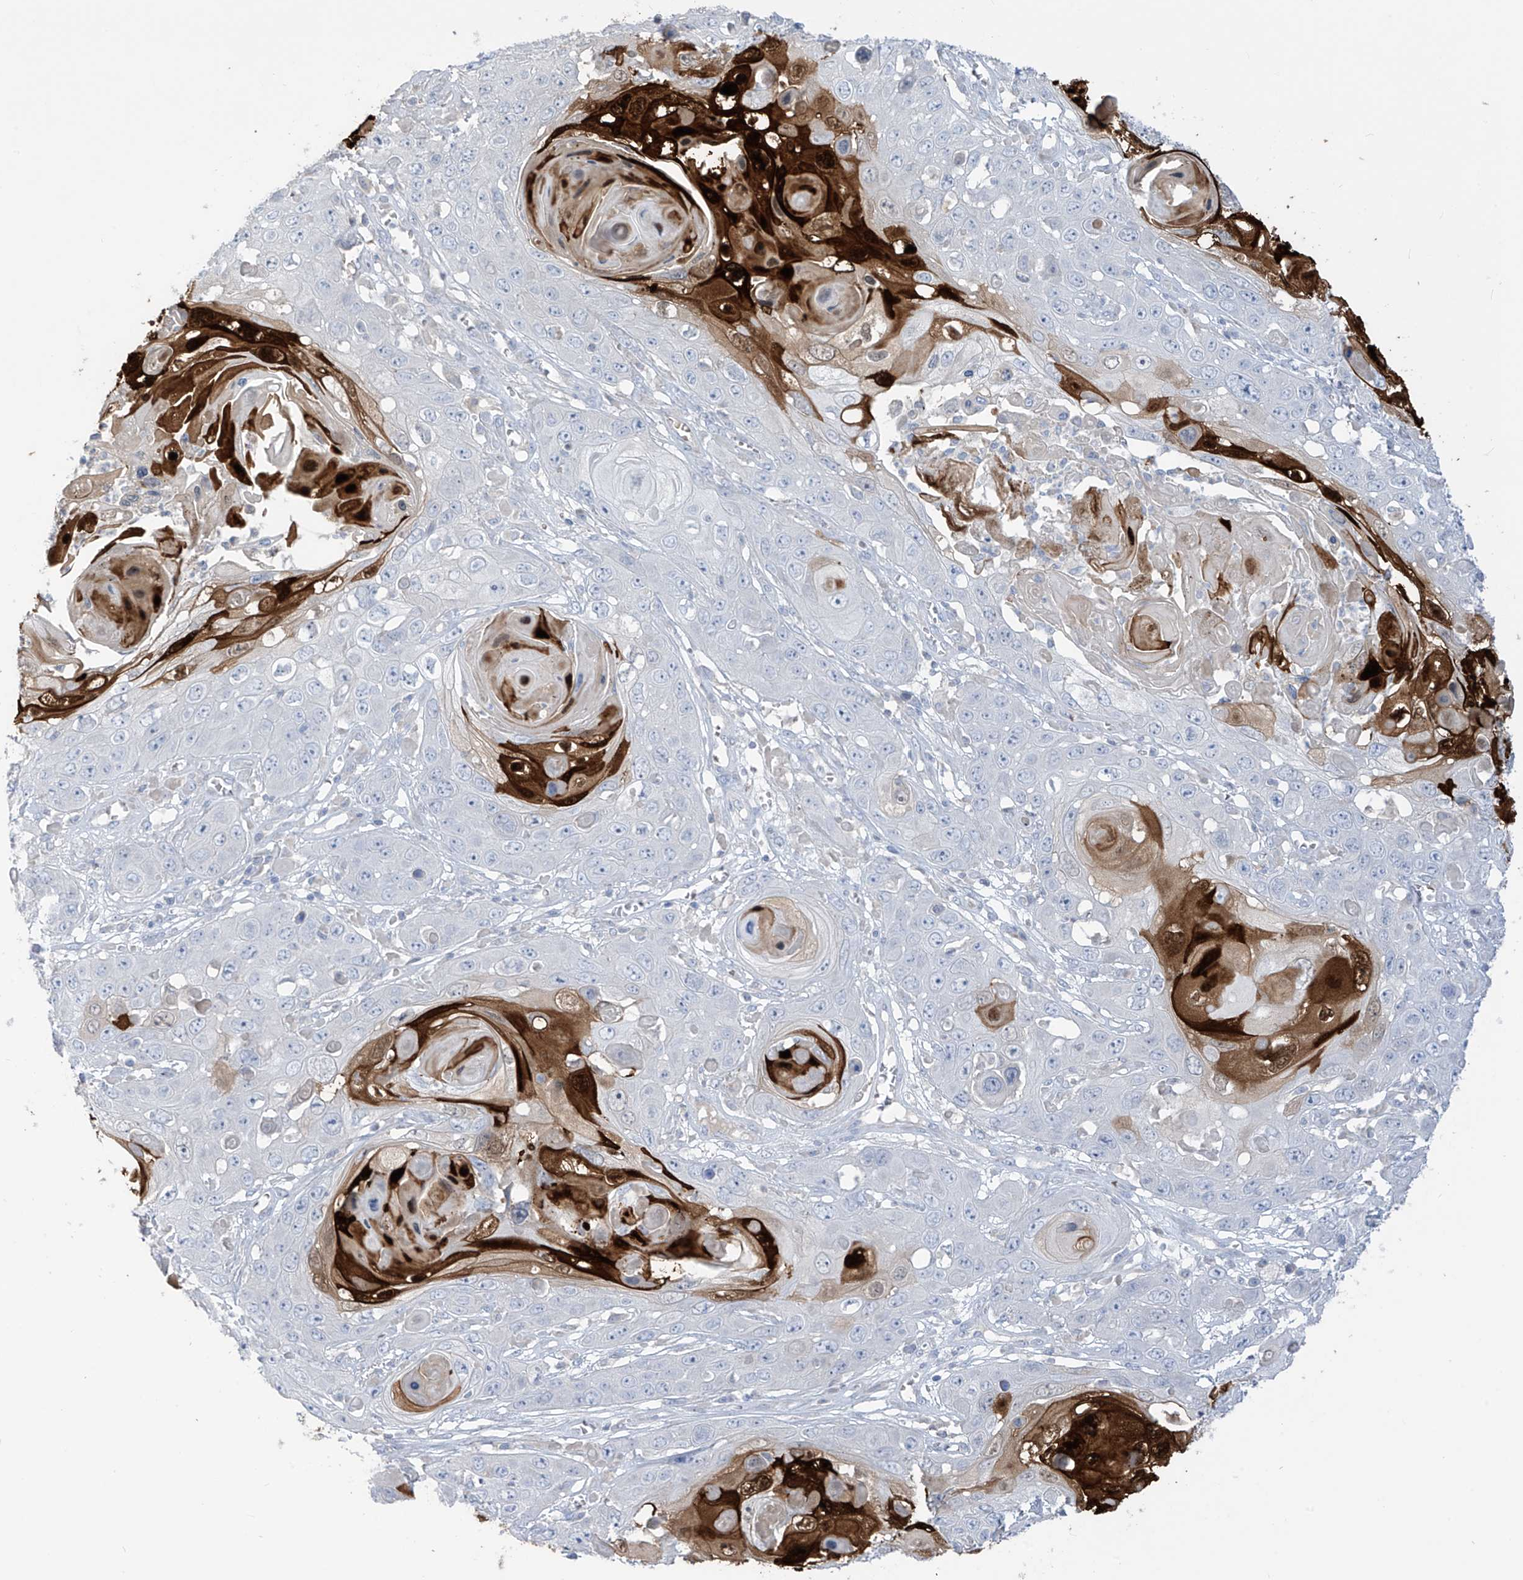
{"staining": {"intensity": "negative", "quantity": "none", "location": "none"}, "tissue": "skin cancer", "cell_type": "Tumor cells", "image_type": "cancer", "snomed": [{"axis": "morphology", "description": "Squamous cell carcinoma, NOS"}, {"axis": "topography", "description": "Skin"}], "caption": "The histopathology image displays no staining of tumor cells in squamous cell carcinoma (skin).", "gene": "ASPRV1", "patient": {"sex": "male", "age": 55}}